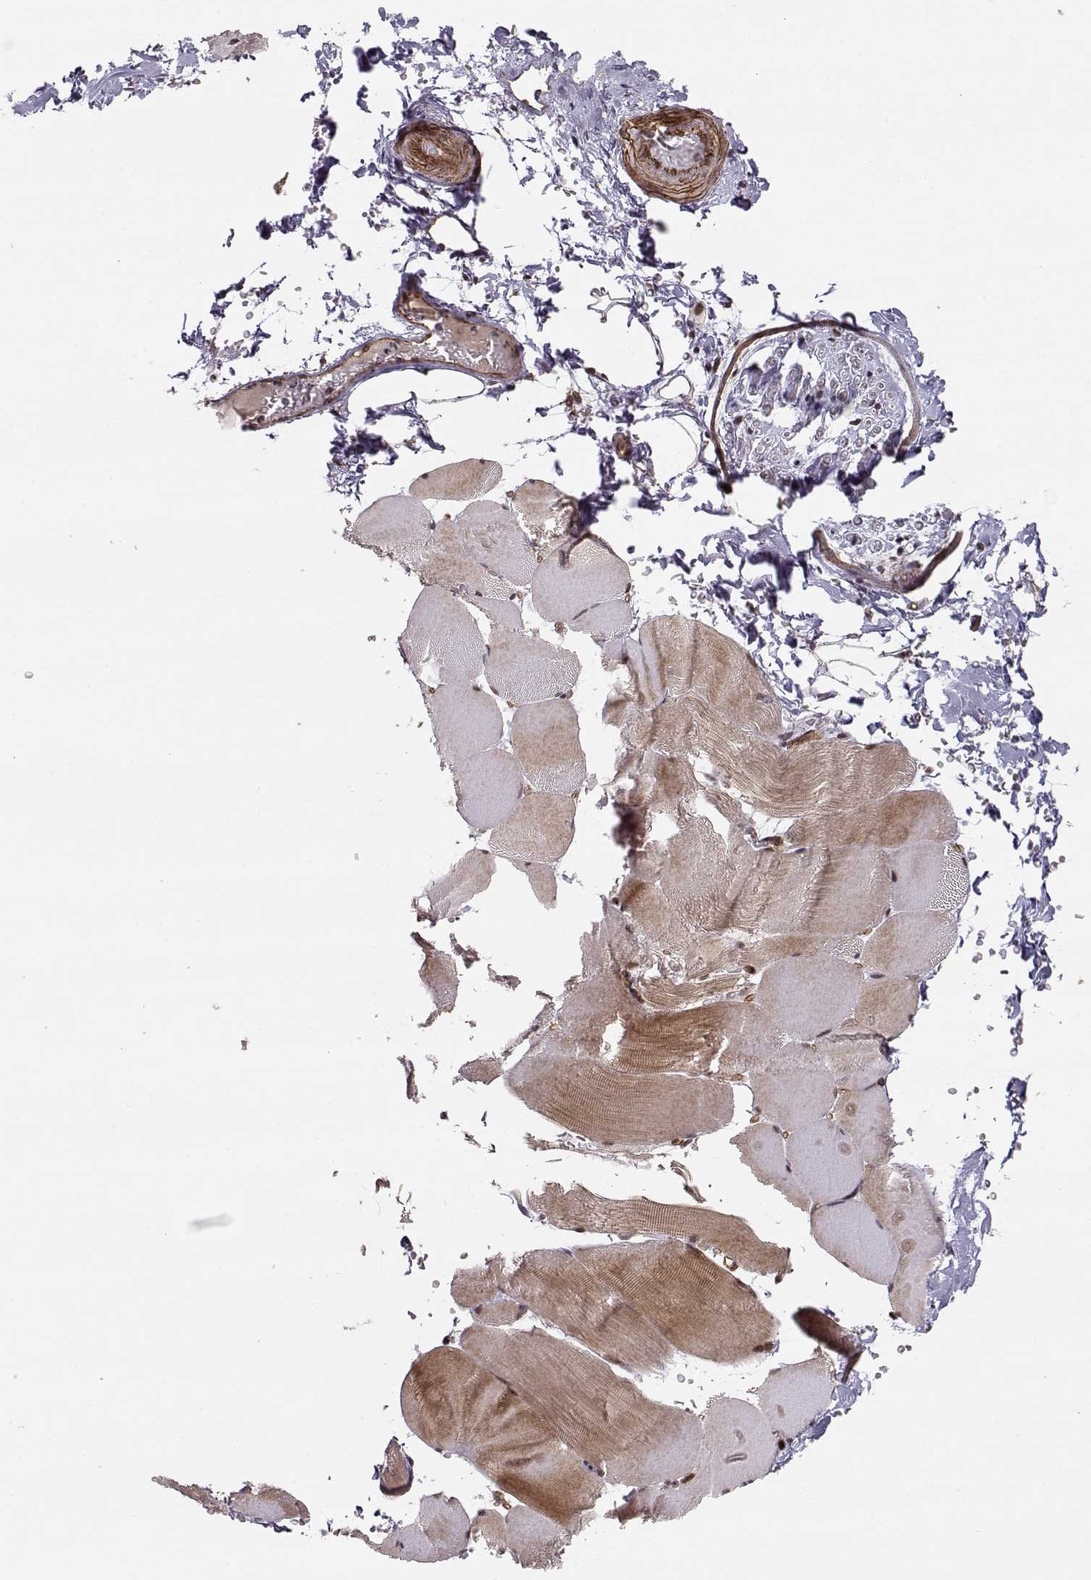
{"staining": {"intensity": "moderate", "quantity": "25%-75%", "location": "cytoplasmic/membranous,nuclear"}, "tissue": "skeletal muscle", "cell_type": "Myocytes", "image_type": "normal", "snomed": [{"axis": "morphology", "description": "Normal tissue, NOS"}, {"axis": "topography", "description": "Skeletal muscle"}], "caption": "About 25%-75% of myocytes in unremarkable human skeletal muscle demonstrate moderate cytoplasmic/membranous,nuclear protein positivity as visualized by brown immunohistochemical staining.", "gene": "CIR1", "patient": {"sex": "female", "age": 37}}